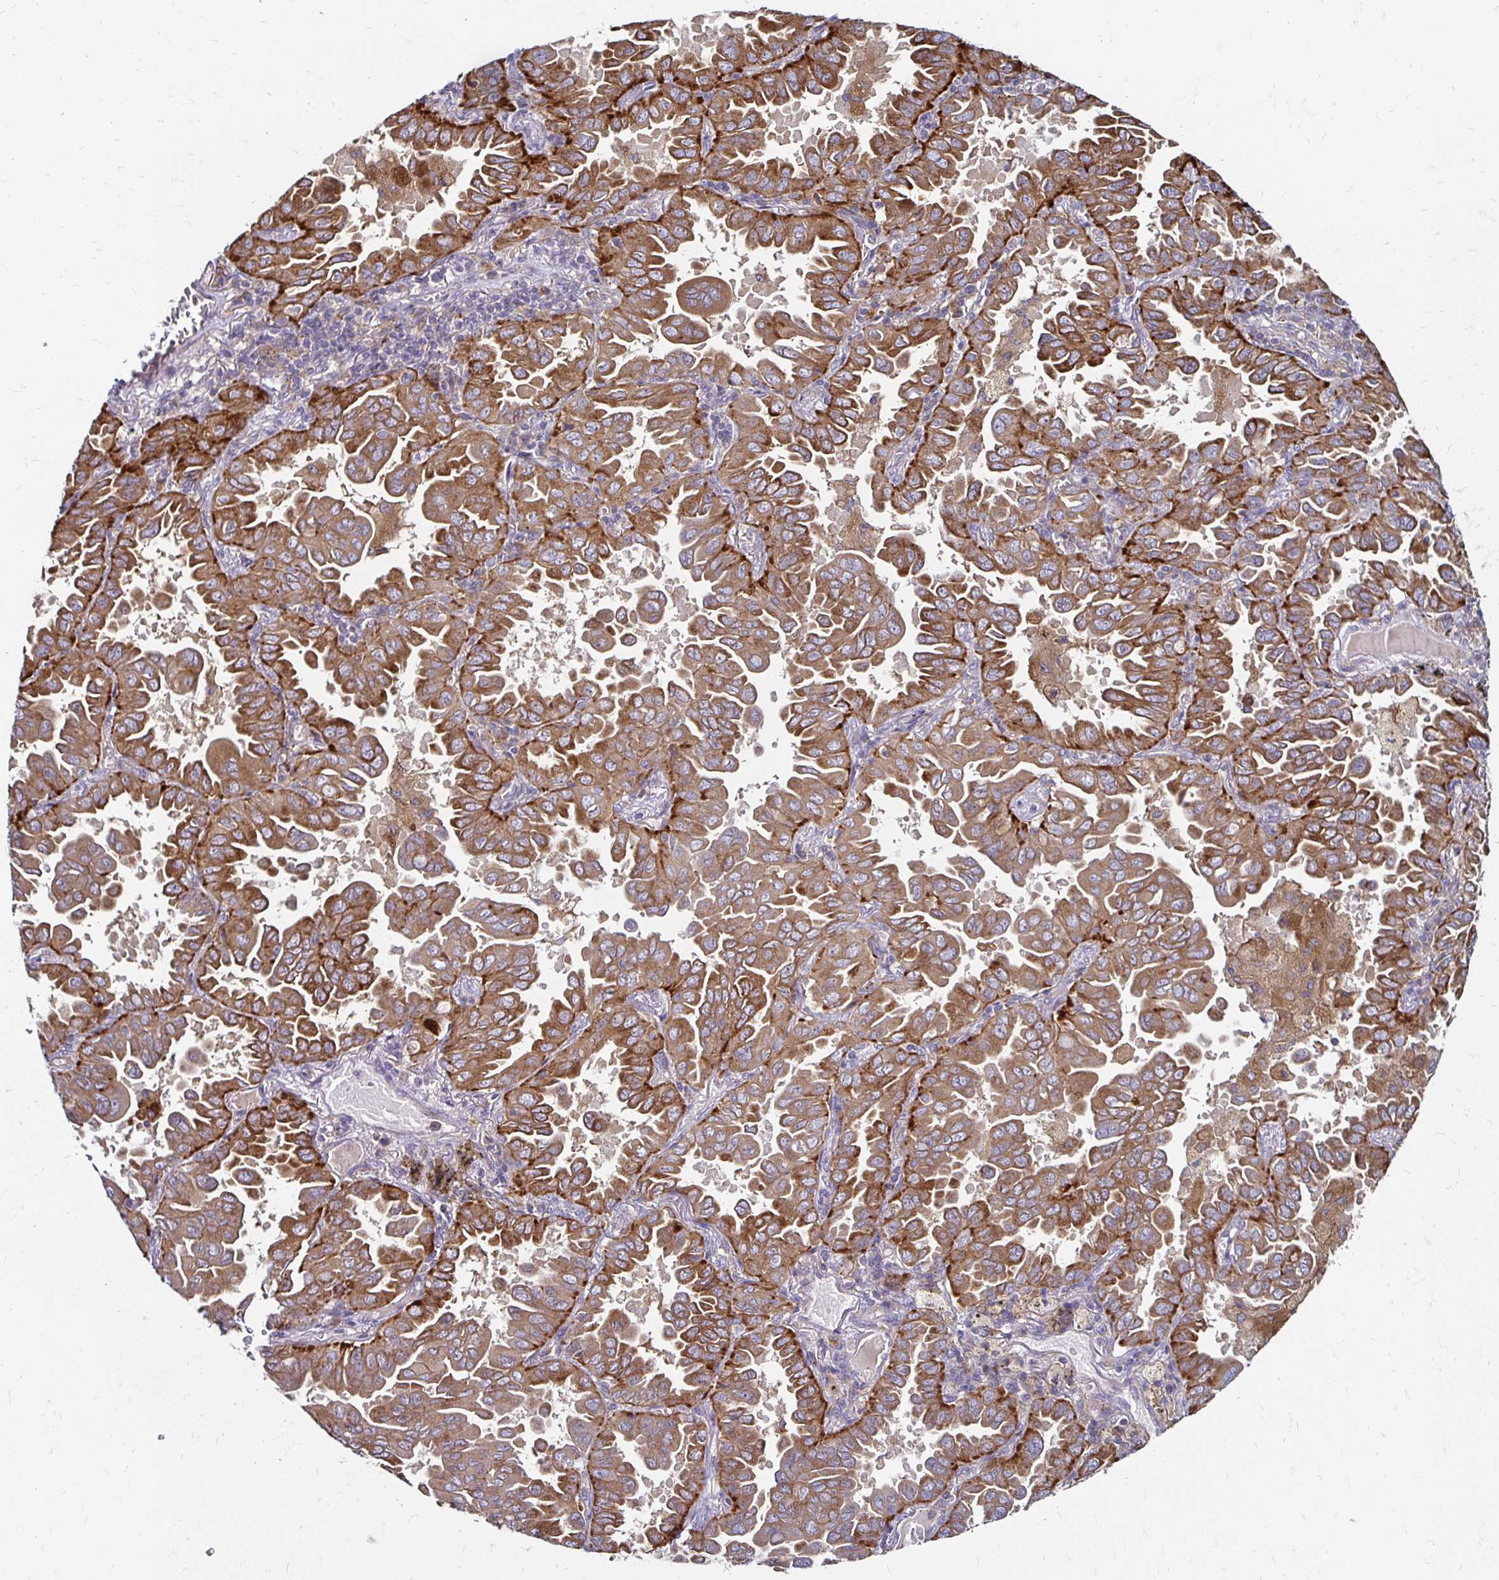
{"staining": {"intensity": "moderate", "quantity": ">75%", "location": "cytoplasmic/membranous"}, "tissue": "lung cancer", "cell_type": "Tumor cells", "image_type": "cancer", "snomed": [{"axis": "morphology", "description": "Adenocarcinoma, NOS"}, {"axis": "topography", "description": "Lung"}], "caption": "This micrograph demonstrates immunohistochemistry staining of adenocarcinoma (lung), with medium moderate cytoplasmic/membranous positivity in approximately >75% of tumor cells.", "gene": "NCSTN", "patient": {"sex": "male", "age": 64}}